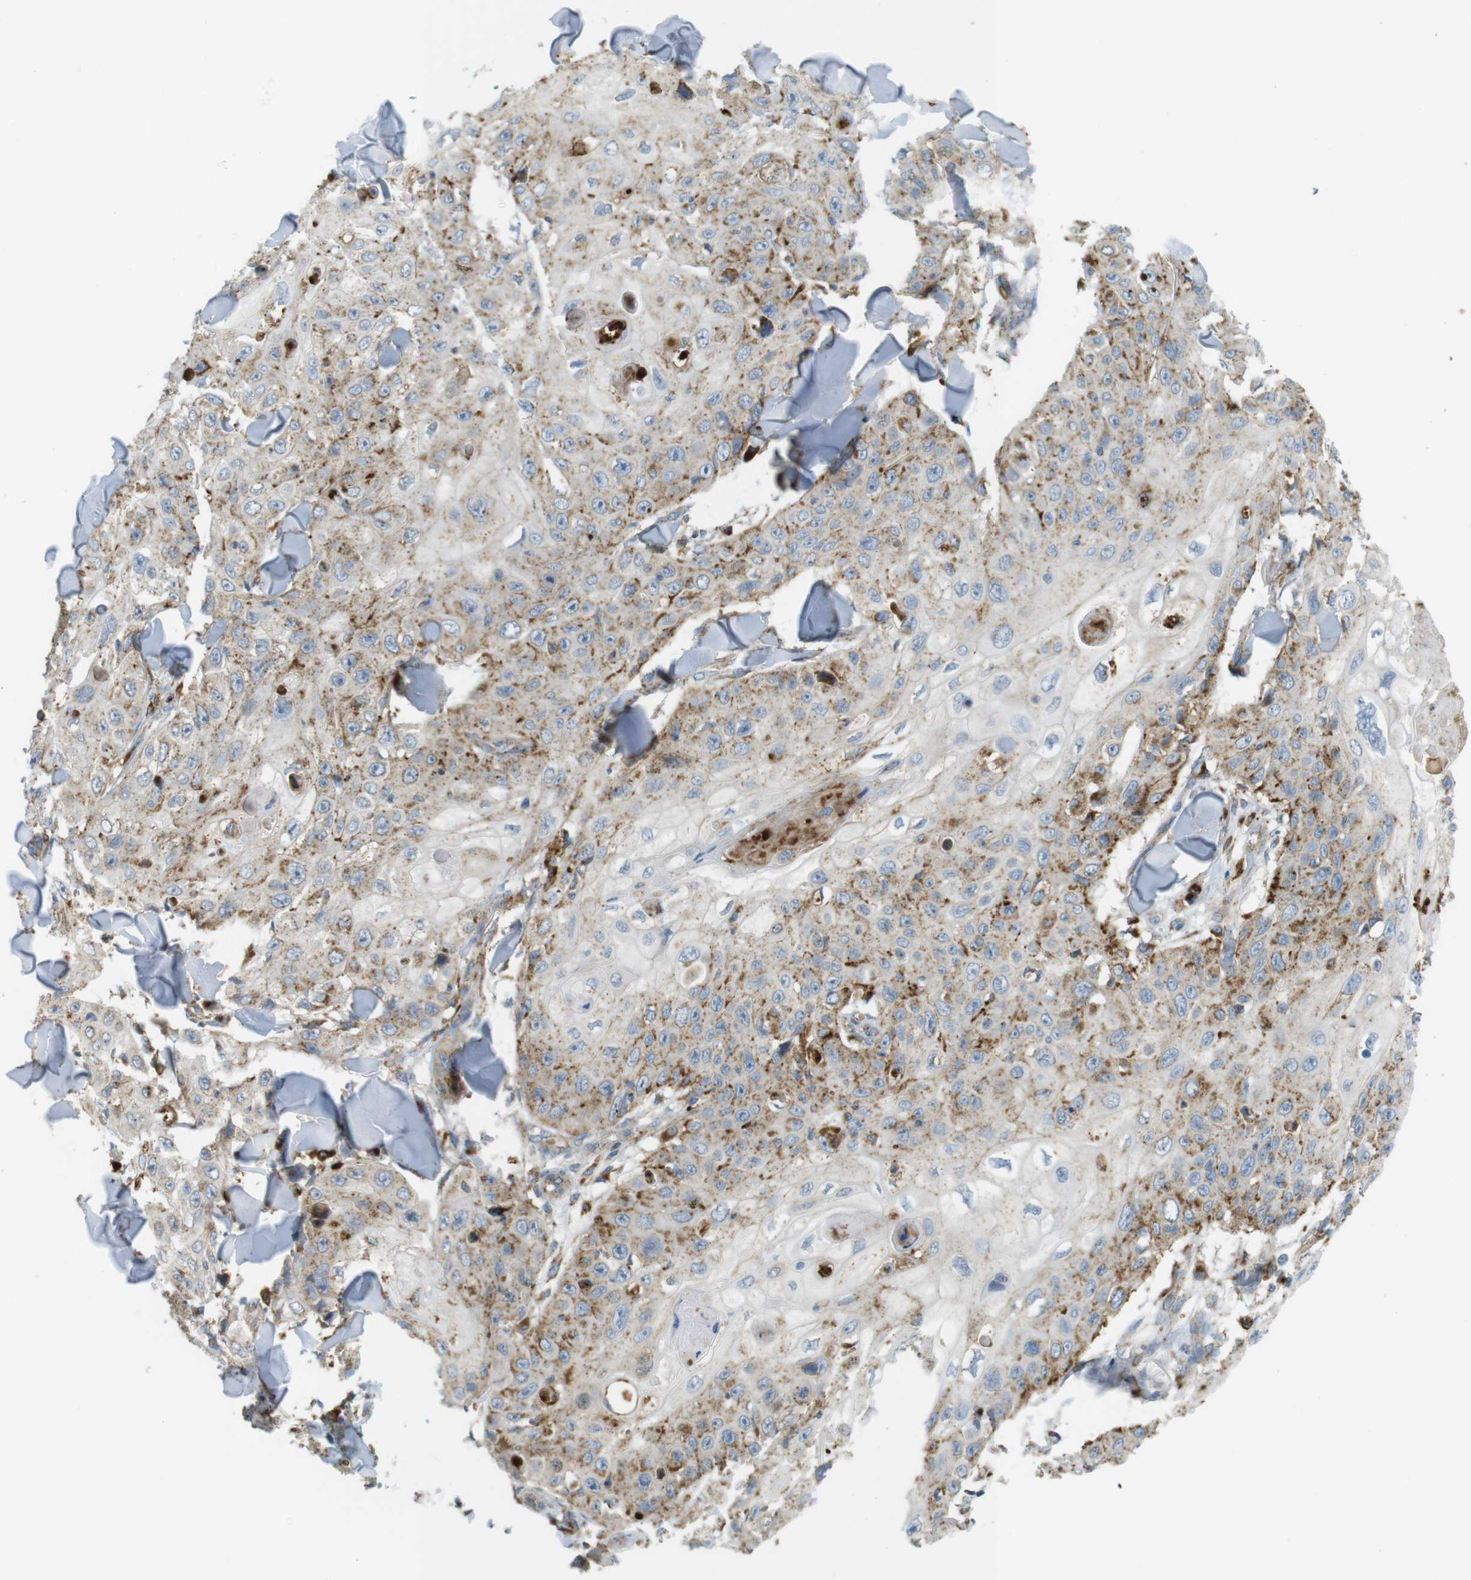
{"staining": {"intensity": "moderate", "quantity": ">75%", "location": "cytoplasmic/membranous"}, "tissue": "skin cancer", "cell_type": "Tumor cells", "image_type": "cancer", "snomed": [{"axis": "morphology", "description": "Squamous cell carcinoma, NOS"}, {"axis": "topography", "description": "Skin"}], "caption": "Brown immunohistochemical staining in skin squamous cell carcinoma exhibits moderate cytoplasmic/membranous expression in approximately >75% of tumor cells.", "gene": "LAMP1", "patient": {"sex": "male", "age": 86}}